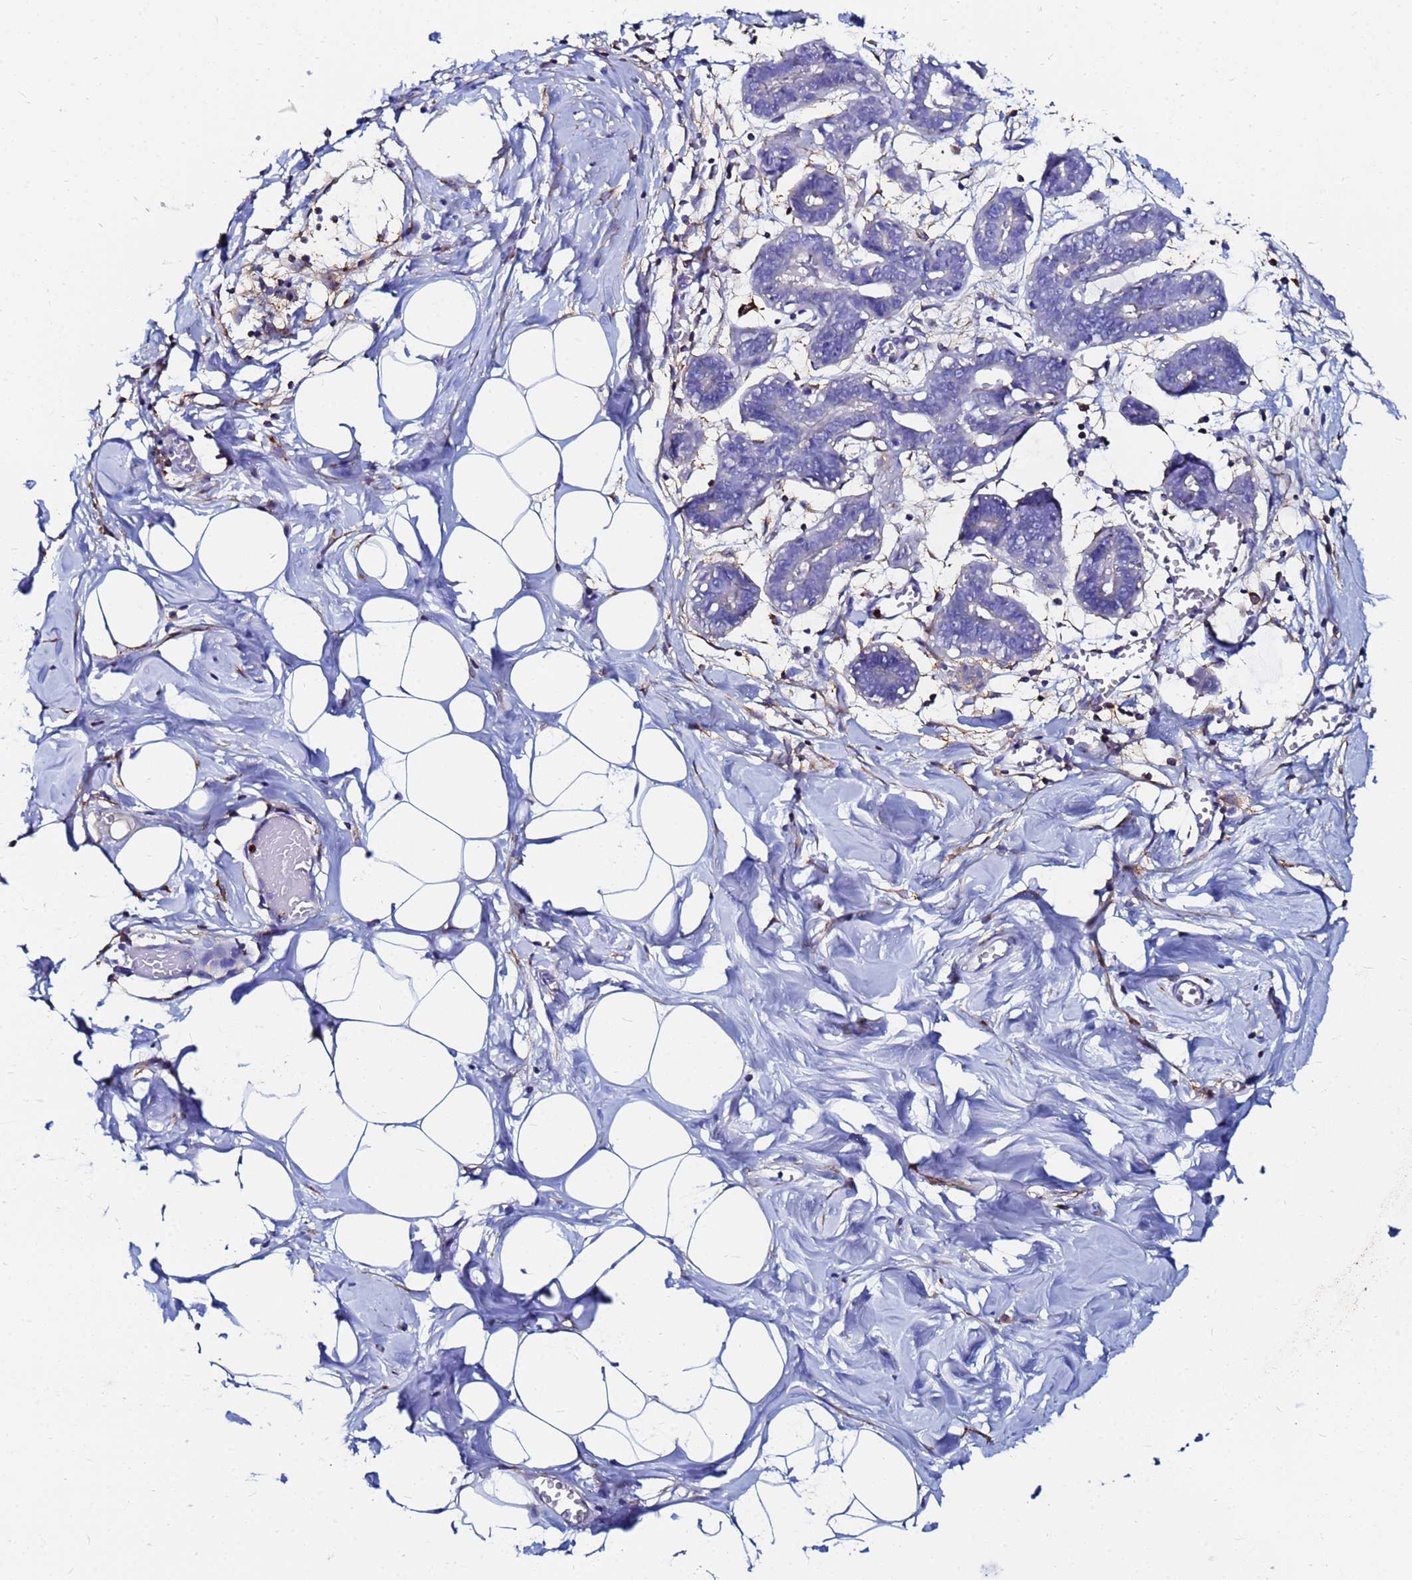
{"staining": {"intensity": "negative", "quantity": "none", "location": "none"}, "tissue": "breast", "cell_type": "Adipocytes", "image_type": "normal", "snomed": [{"axis": "morphology", "description": "Normal tissue, NOS"}, {"axis": "topography", "description": "Breast"}], "caption": "Immunohistochemistry (IHC) histopathology image of unremarkable human breast stained for a protein (brown), which shows no positivity in adipocytes. (Brightfield microscopy of DAB (3,3'-diaminobenzidine) immunohistochemistry at high magnification).", "gene": "BASP1", "patient": {"sex": "female", "age": 27}}